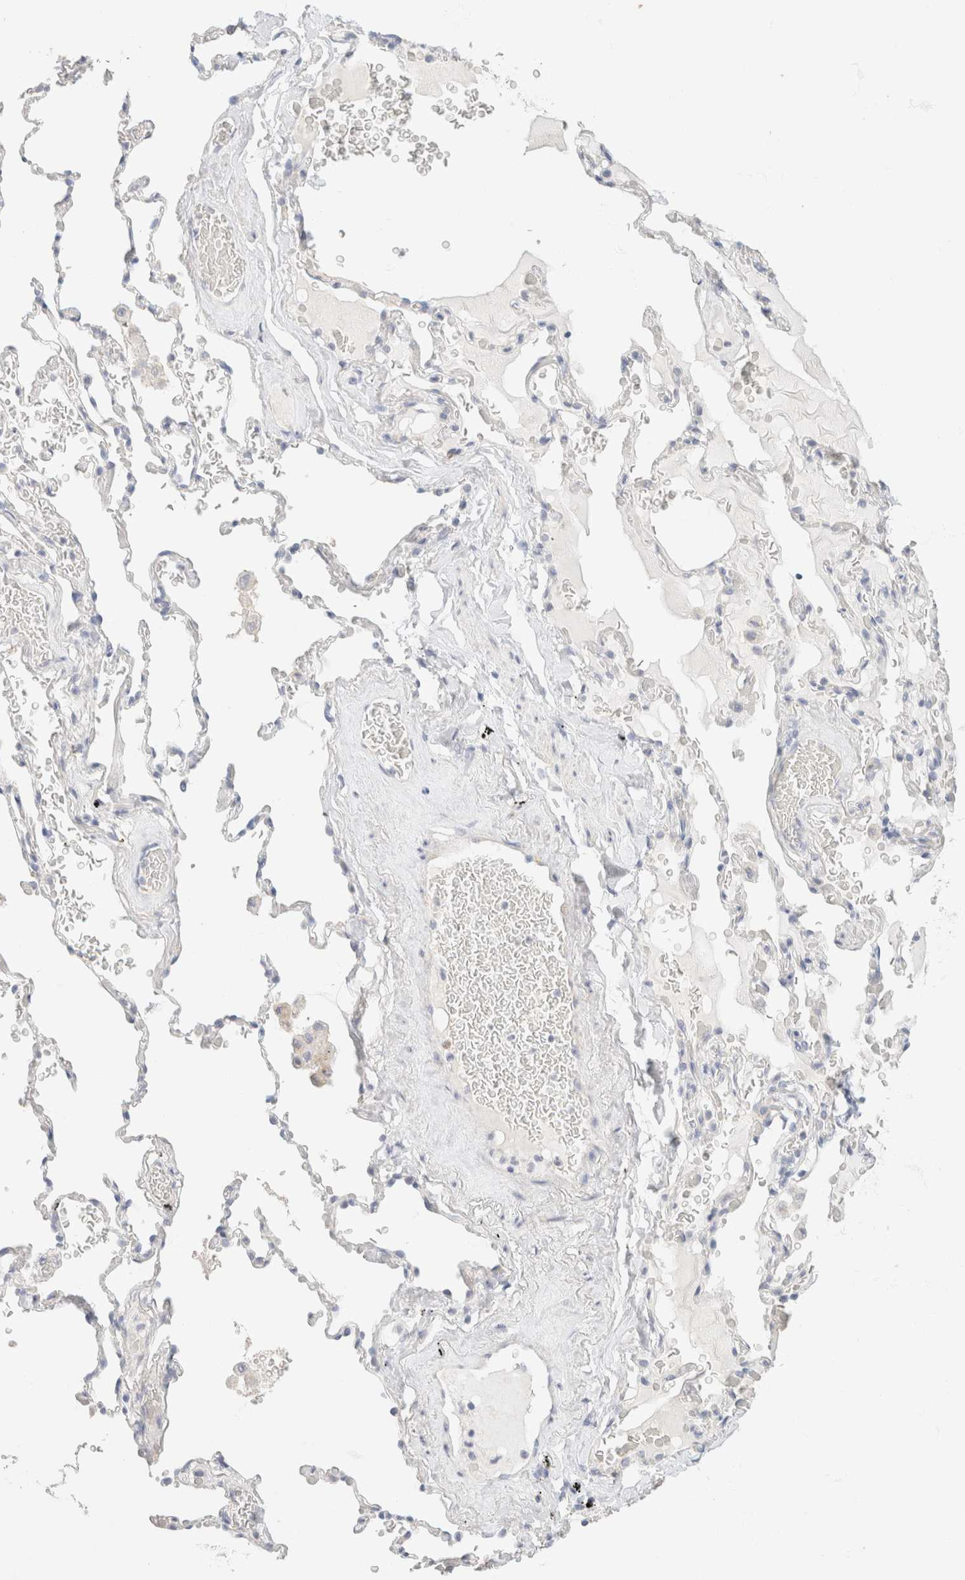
{"staining": {"intensity": "negative", "quantity": "none", "location": "none"}, "tissue": "adipose tissue", "cell_type": "Adipocytes", "image_type": "normal", "snomed": [{"axis": "morphology", "description": "Normal tissue, NOS"}, {"axis": "topography", "description": "Cartilage tissue"}, {"axis": "topography", "description": "Lung"}], "caption": "Immunohistochemistry of normal human adipose tissue shows no positivity in adipocytes.", "gene": "CA12", "patient": {"sex": "female", "age": 77}}